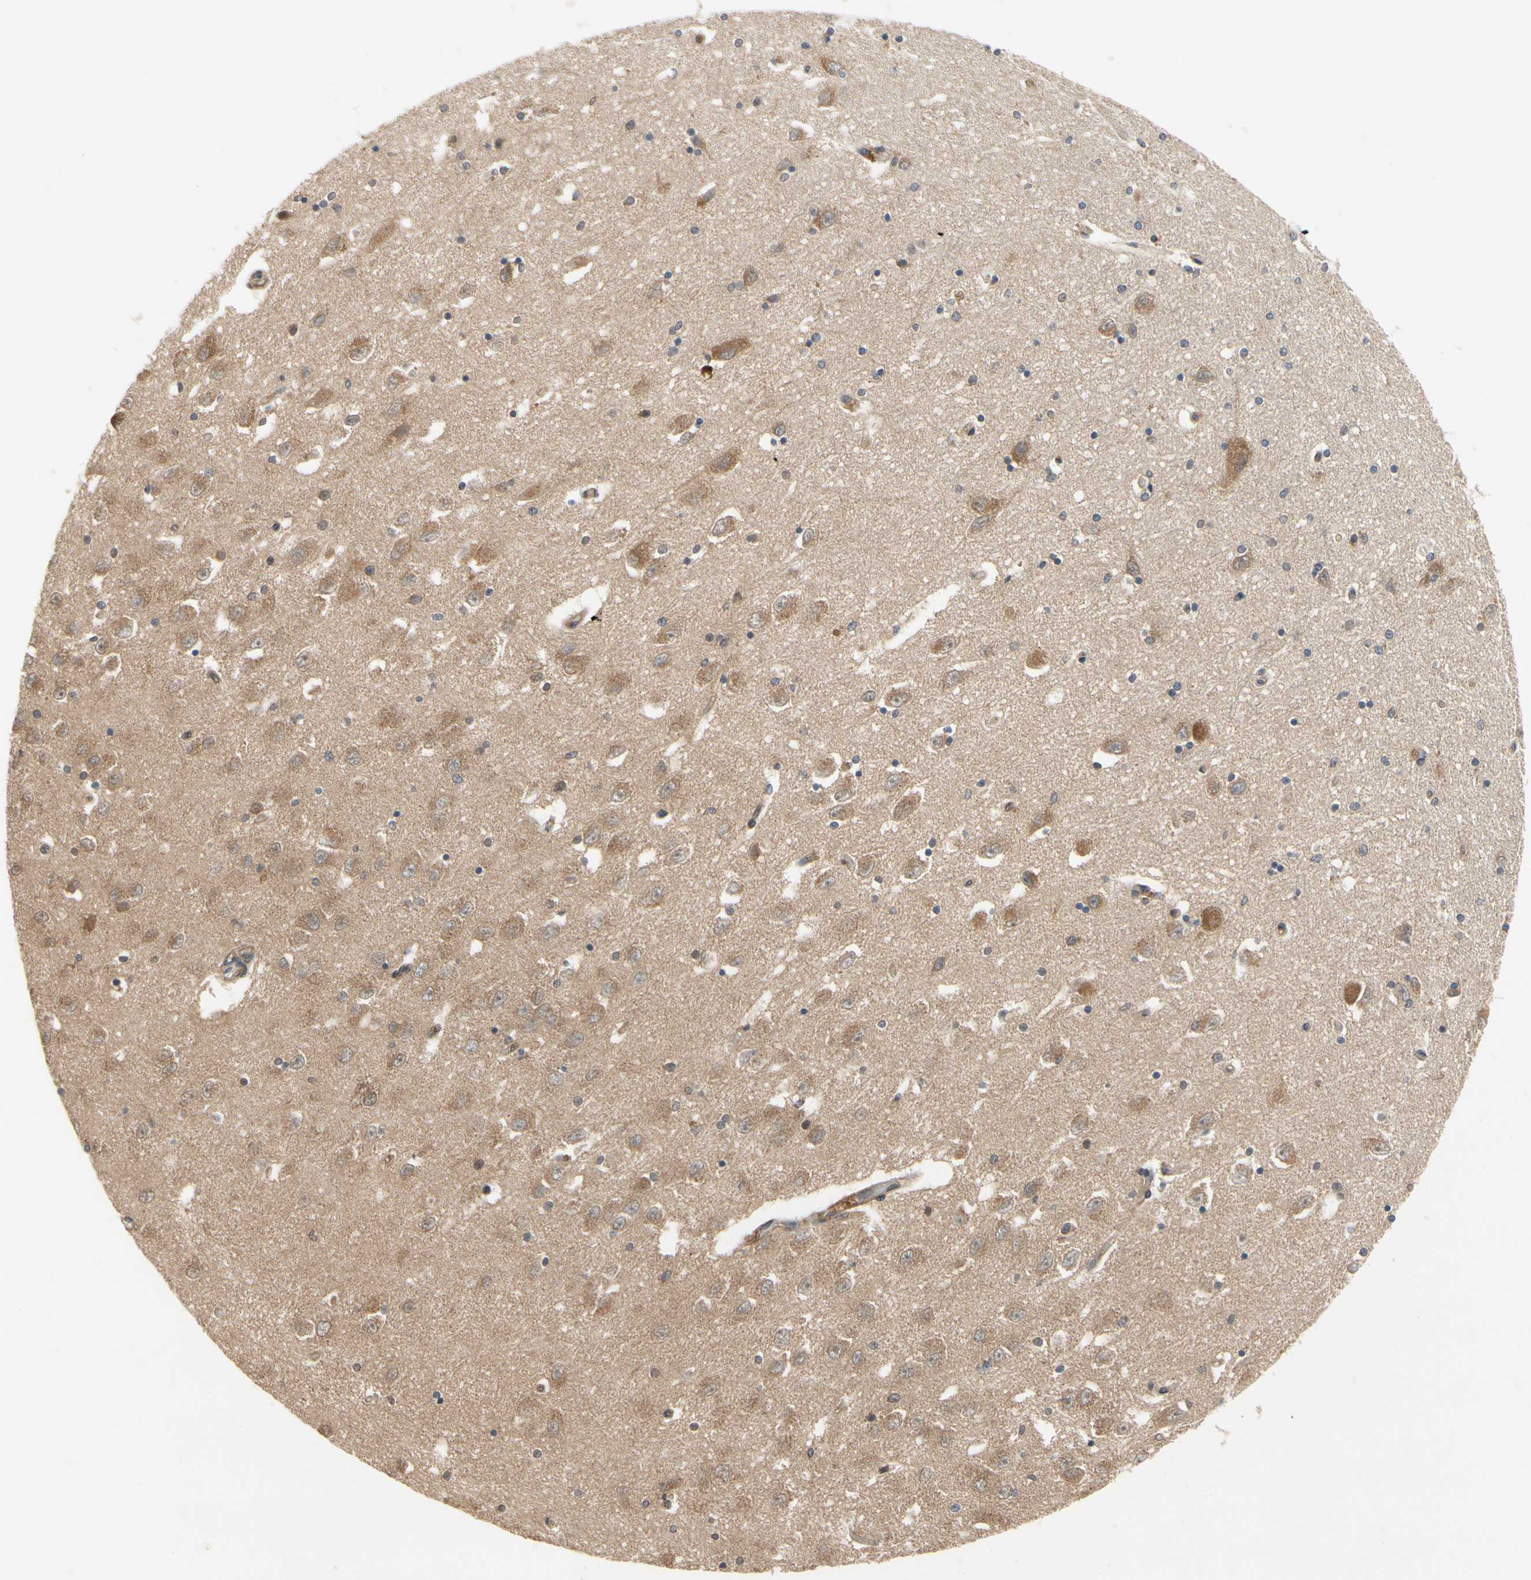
{"staining": {"intensity": "moderate", "quantity": "25%-75%", "location": "cytoplasmic/membranous,nuclear"}, "tissue": "hippocampus", "cell_type": "Glial cells", "image_type": "normal", "snomed": [{"axis": "morphology", "description": "Normal tissue, NOS"}, {"axis": "topography", "description": "Hippocampus"}], "caption": "Approximately 25%-75% of glial cells in normal human hippocampus demonstrate moderate cytoplasmic/membranous,nuclear protein staining as visualized by brown immunohistochemical staining.", "gene": "TDRP", "patient": {"sex": "female", "age": 54}}